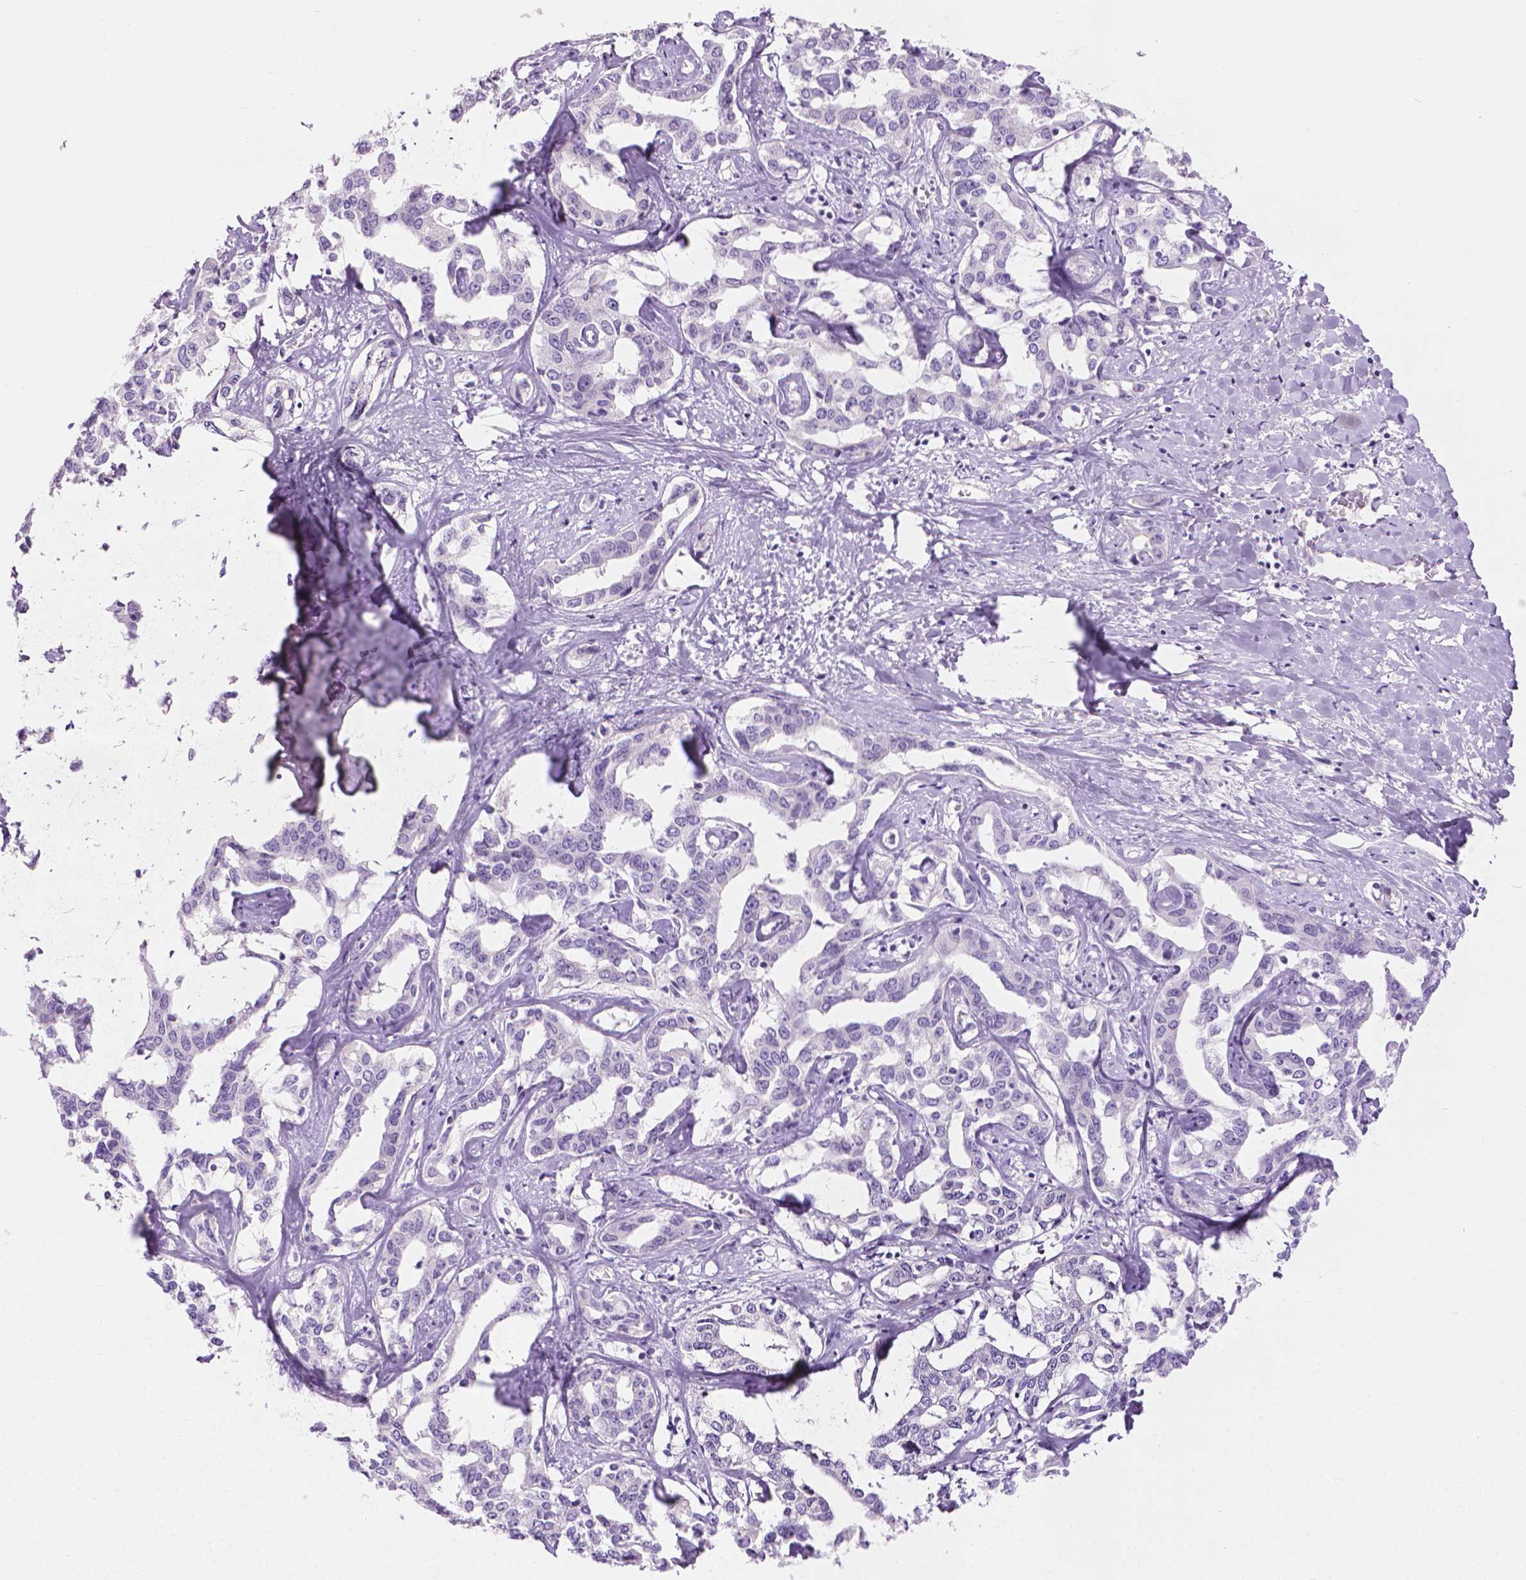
{"staining": {"intensity": "negative", "quantity": "none", "location": "none"}, "tissue": "liver cancer", "cell_type": "Tumor cells", "image_type": "cancer", "snomed": [{"axis": "morphology", "description": "Cholangiocarcinoma"}, {"axis": "topography", "description": "Liver"}], "caption": "This photomicrograph is of cholangiocarcinoma (liver) stained with IHC to label a protein in brown with the nuclei are counter-stained blue. There is no staining in tumor cells. Brightfield microscopy of immunohistochemistry stained with DAB (3,3'-diaminobenzidine) (brown) and hematoxylin (blue), captured at high magnification.", "gene": "KRT73", "patient": {"sex": "male", "age": 59}}